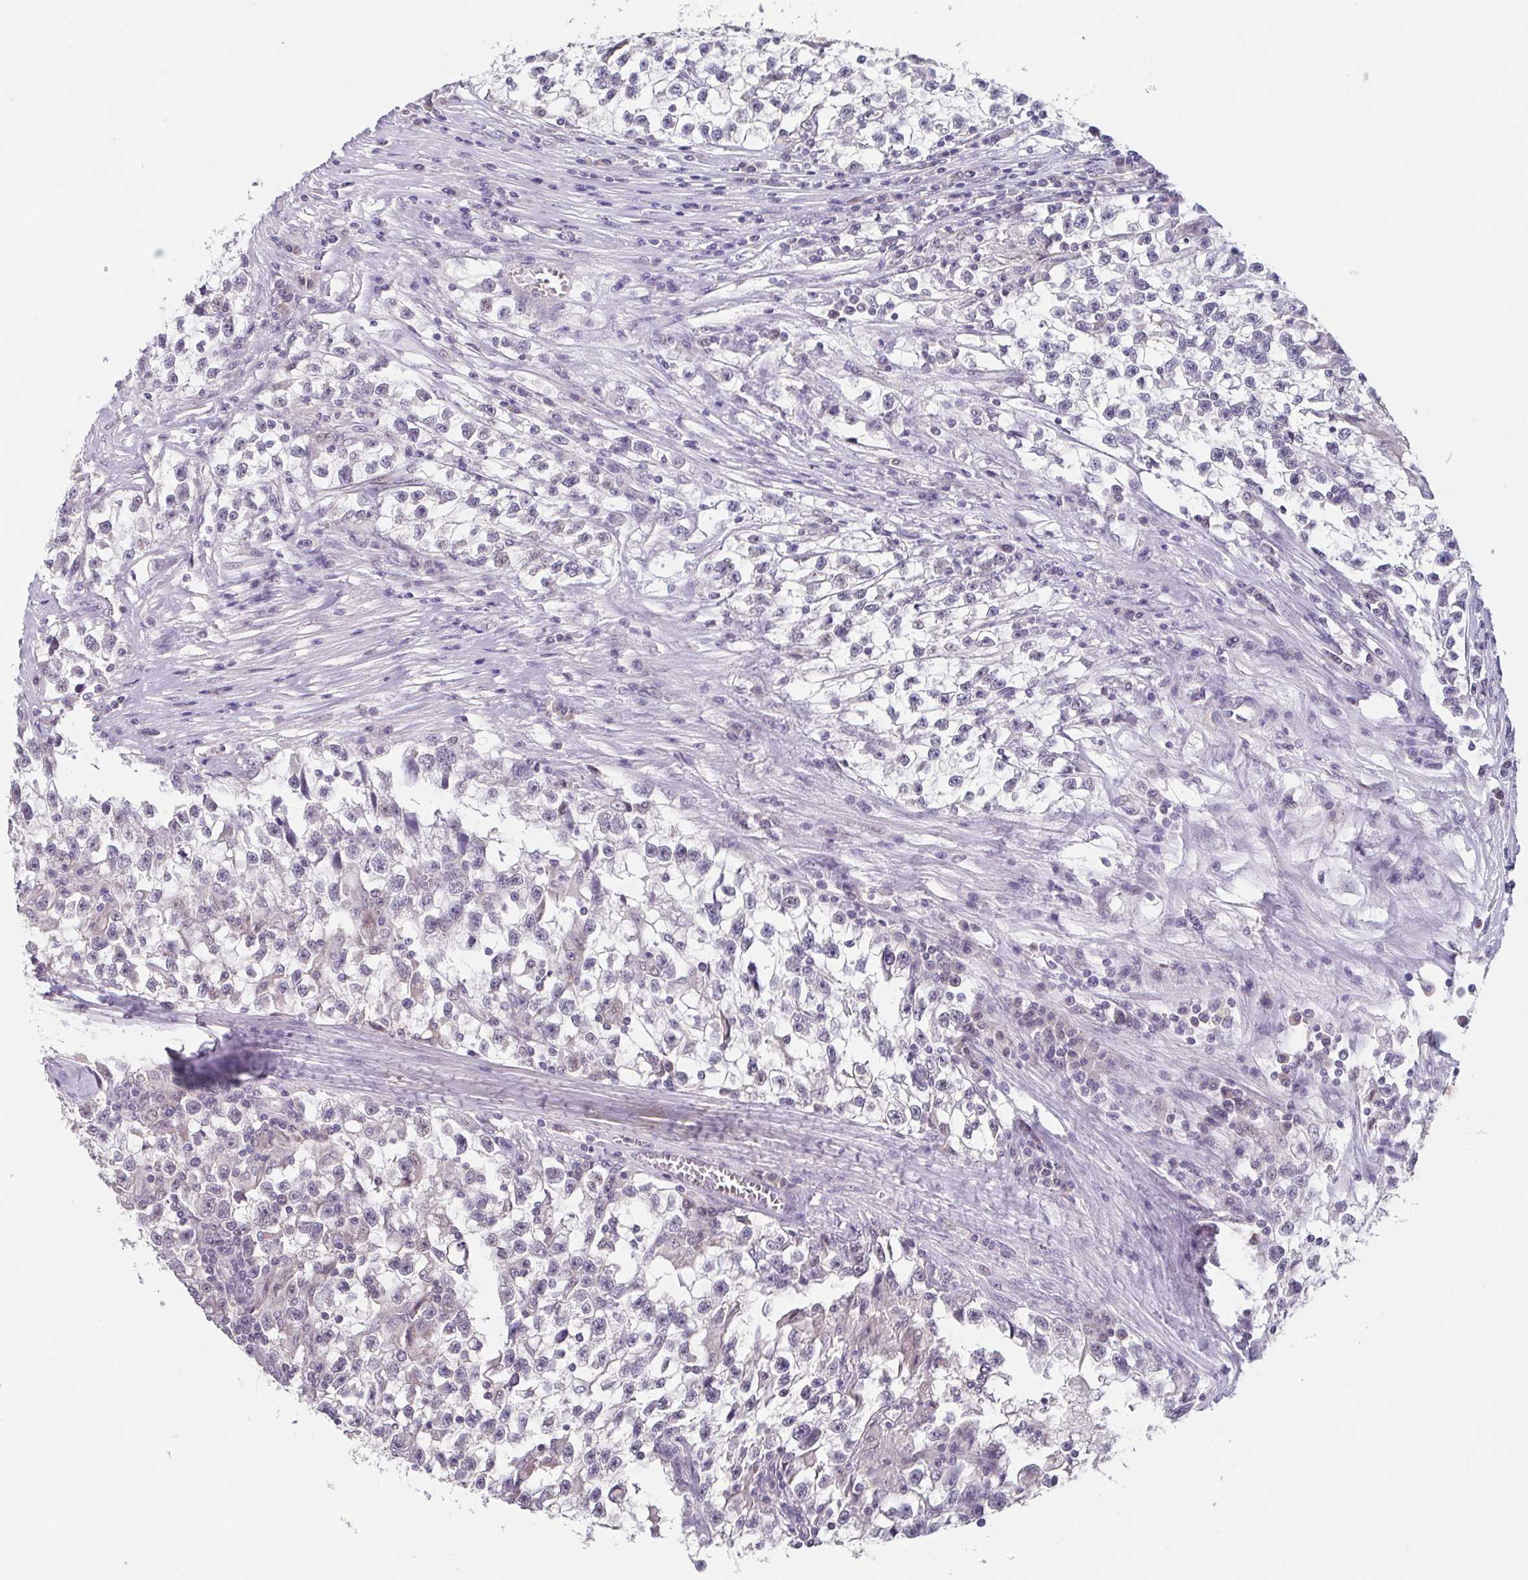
{"staining": {"intensity": "negative", "quantity": "none", "location": "none"}, "tissue": "testis cancer", "cell_type": "Tumor cells", "image_type": "cancer", "snomed": [{"axis": "morphology", "description": "Seminoma, NOS"}, {"axis": "topography", "description": "Testis"}], "caption": "An immunohistochemistry photomicrograph of testis cancer (seminoma) is shown. There is no staining in tumor cells of testis cancer (seminoma).", "gene": "GHRL", "patient": {"sex": "male", "age": 31}}